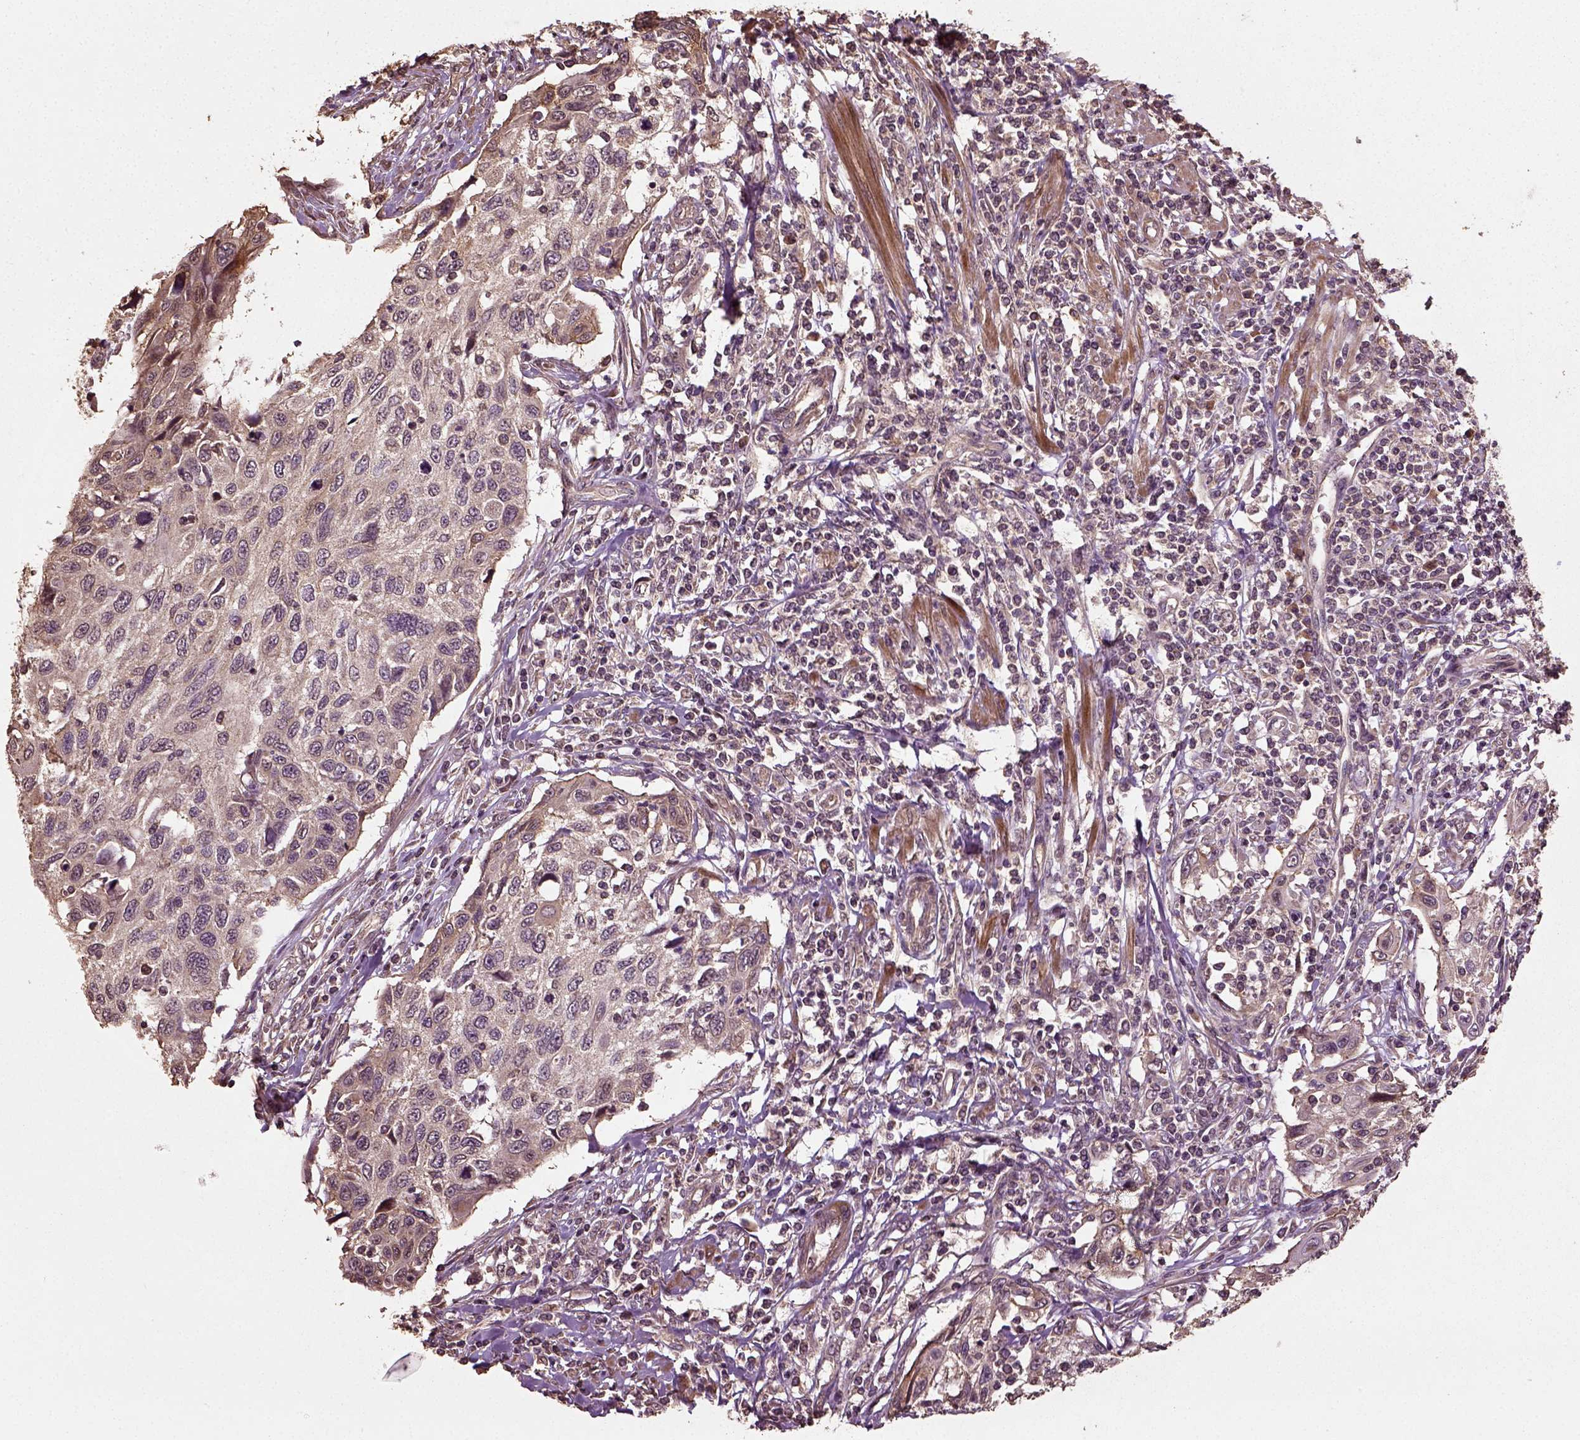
{"staining": {"intensity": "weak", "quantity": "<25%", "location": "cytoplasmic/membranous"}, "tissue": "cervical cancer", "cell_type": "Tumor cells", "image_type": "cancer", "snomed": [{"axis": "morphology", "description": "Squamous cell carcinoma, NOS"}, {"axis": "topography", "description": "Cervix"}], "caption": "This is an immunohistochemistry (IHC) image of squamous cell carcinoma (cervical). There is no positivity in tumor cells.", "gene": "ERV3-1", "patient": {"sex": "female", "age": 70}}